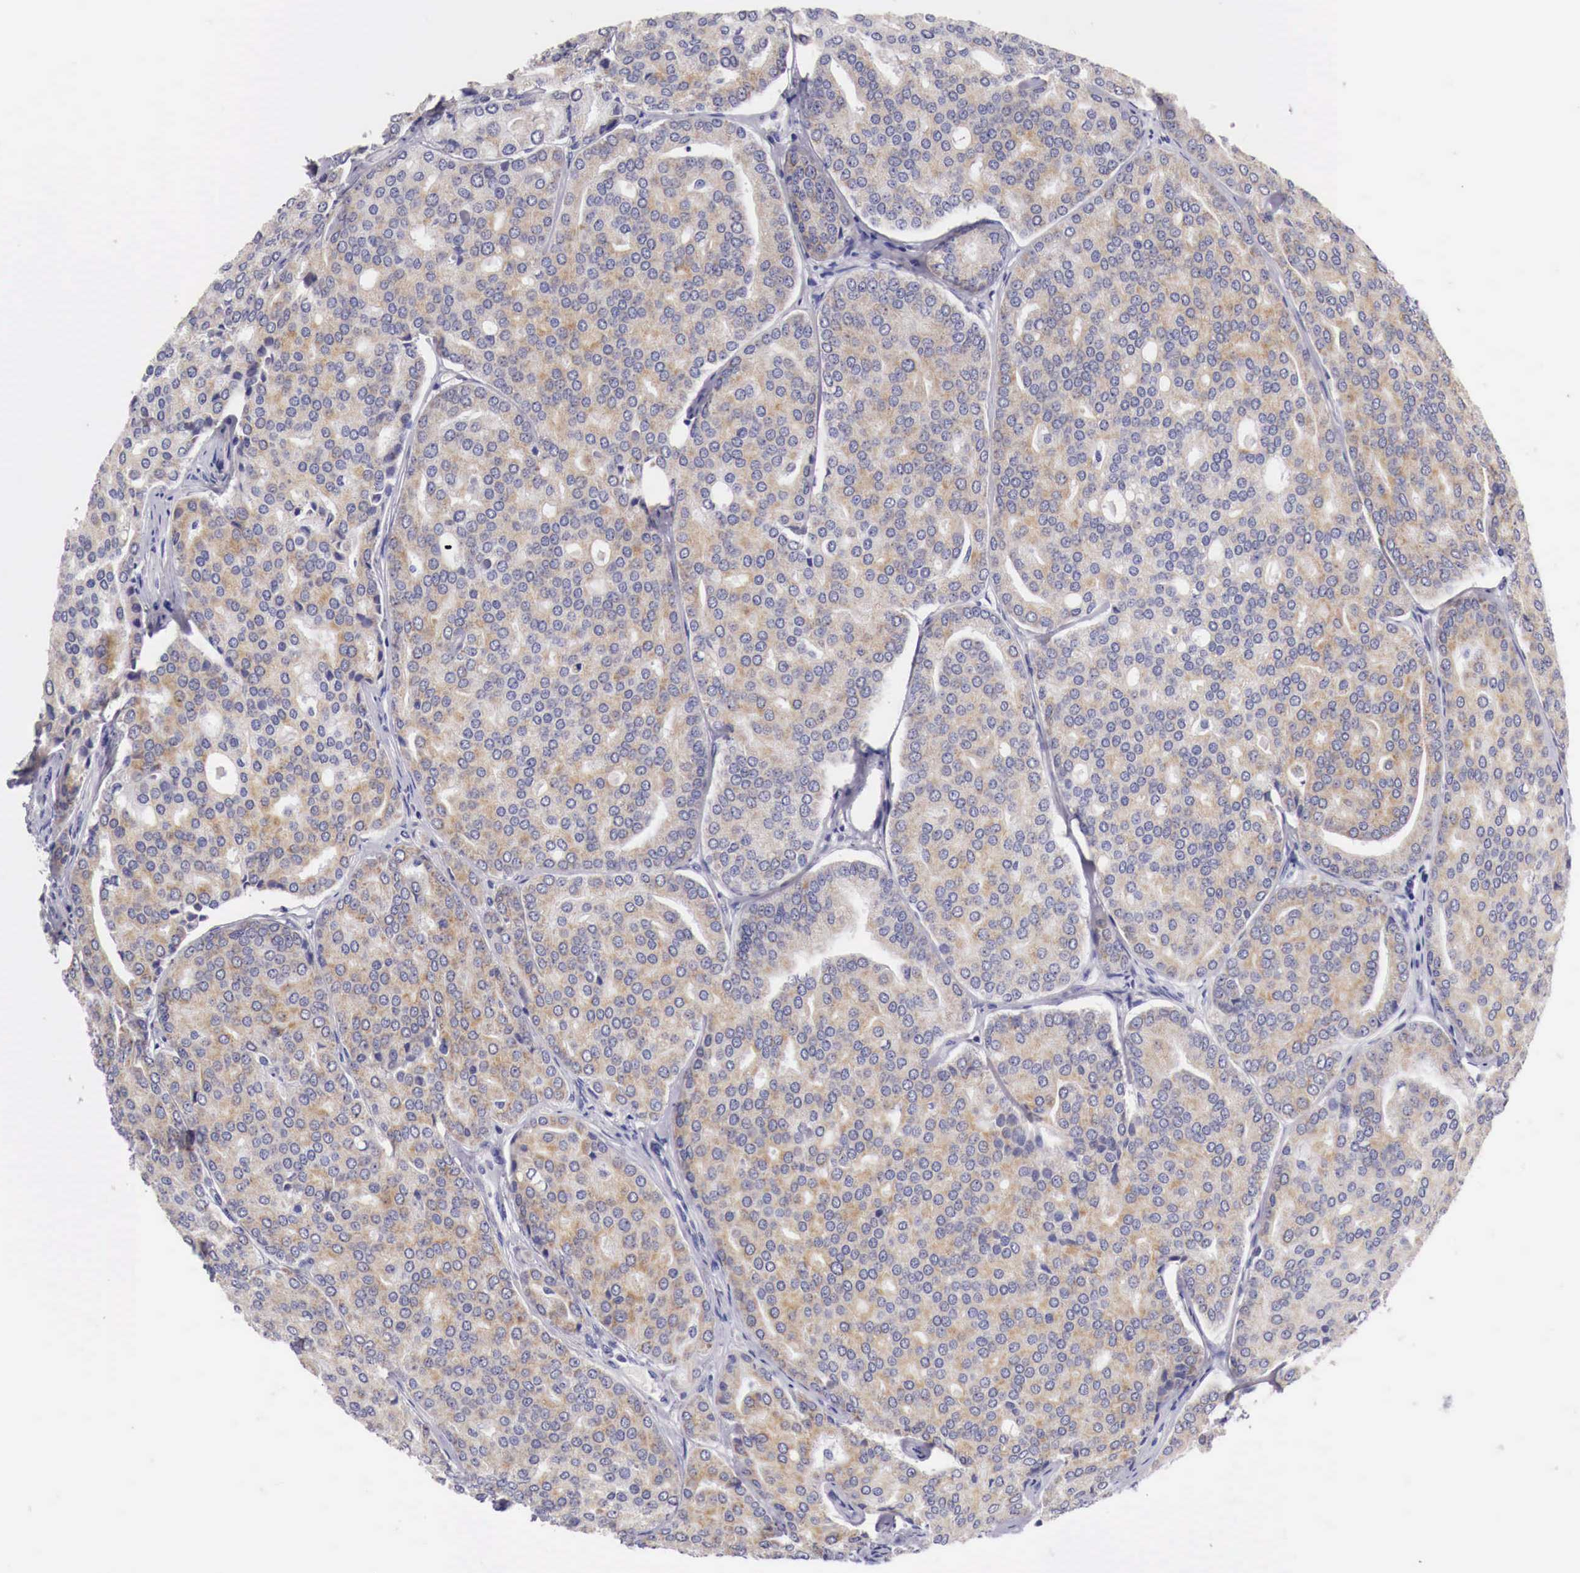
{"staining": {"intensity": "weak", "quantity": ">75%", "location": "cytoplasmic/membranous"}, "tissue": "prostate cancer", "cell_type": "Tumor cells", "image_type": "cancer", "snomed": [{"axis": "morphology", "description": "Adenocarcinoma, High grade"}, {"axis": "topography", "description": "Prostate"}], "caption": "Adenocarcinoma (high-grade) (prostate) was stained to show a protein in brown. There is low levels of weak cytoplasmic/membranous positivity in about >75% of tumor cells.", "gene": "NREP", "patient": {"sex": "male", "age": 64}}